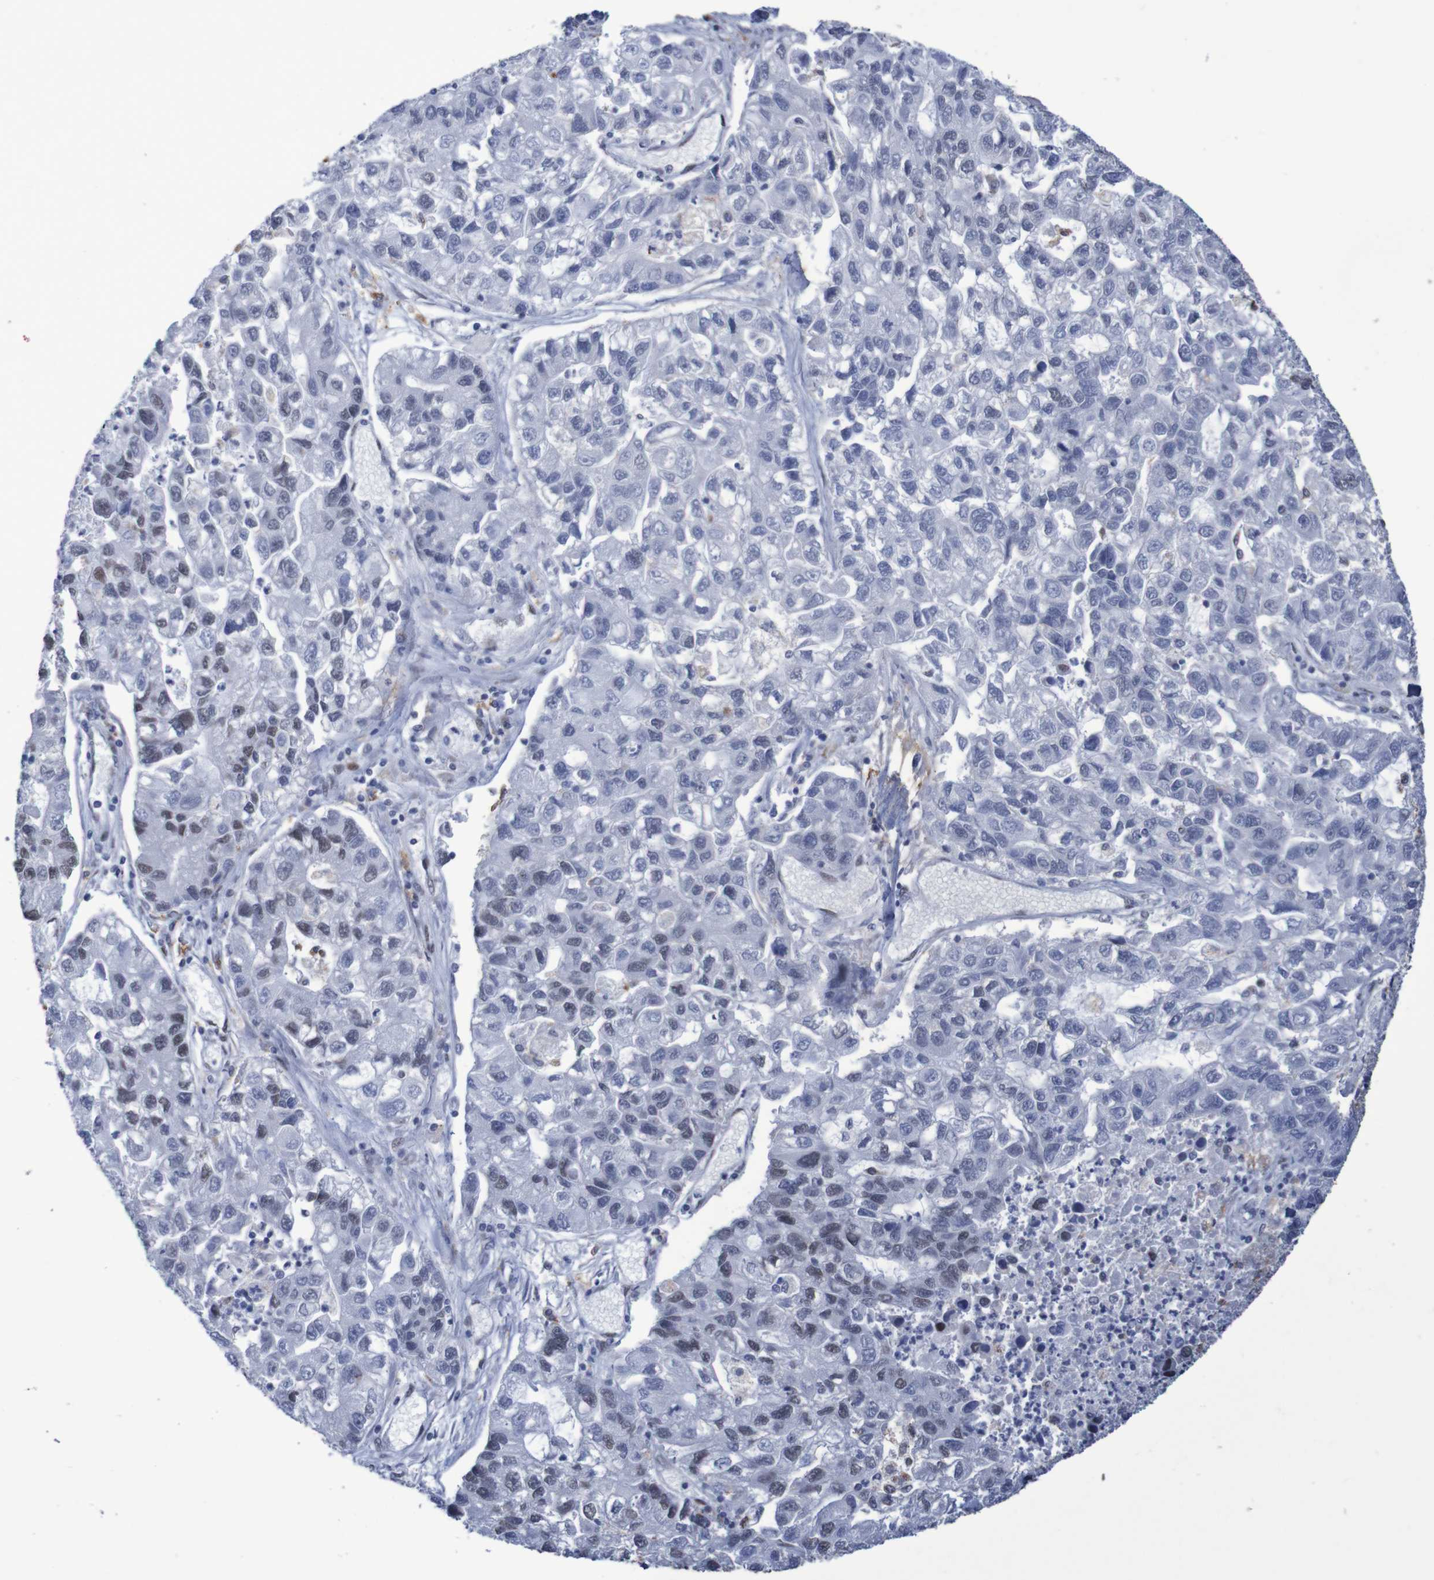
{"staining": {"intensity": "negative", "quantity": "none", "location": "none"}, "tissue": "lung cancer", "cell_type": "Tumor cells", "image_type": "cancer", "snomed": [{"axis": "morphology", "description": "Adenocarcinoma, NOS"}, {"axis": "topography", "description": "Lung"}], "caption": "Lung cancer was stained to show a protein in brown. There is no significant staining in tumor cells.", "gene": "MRTFB", "patient": {"sex": "female", "age": 51}}